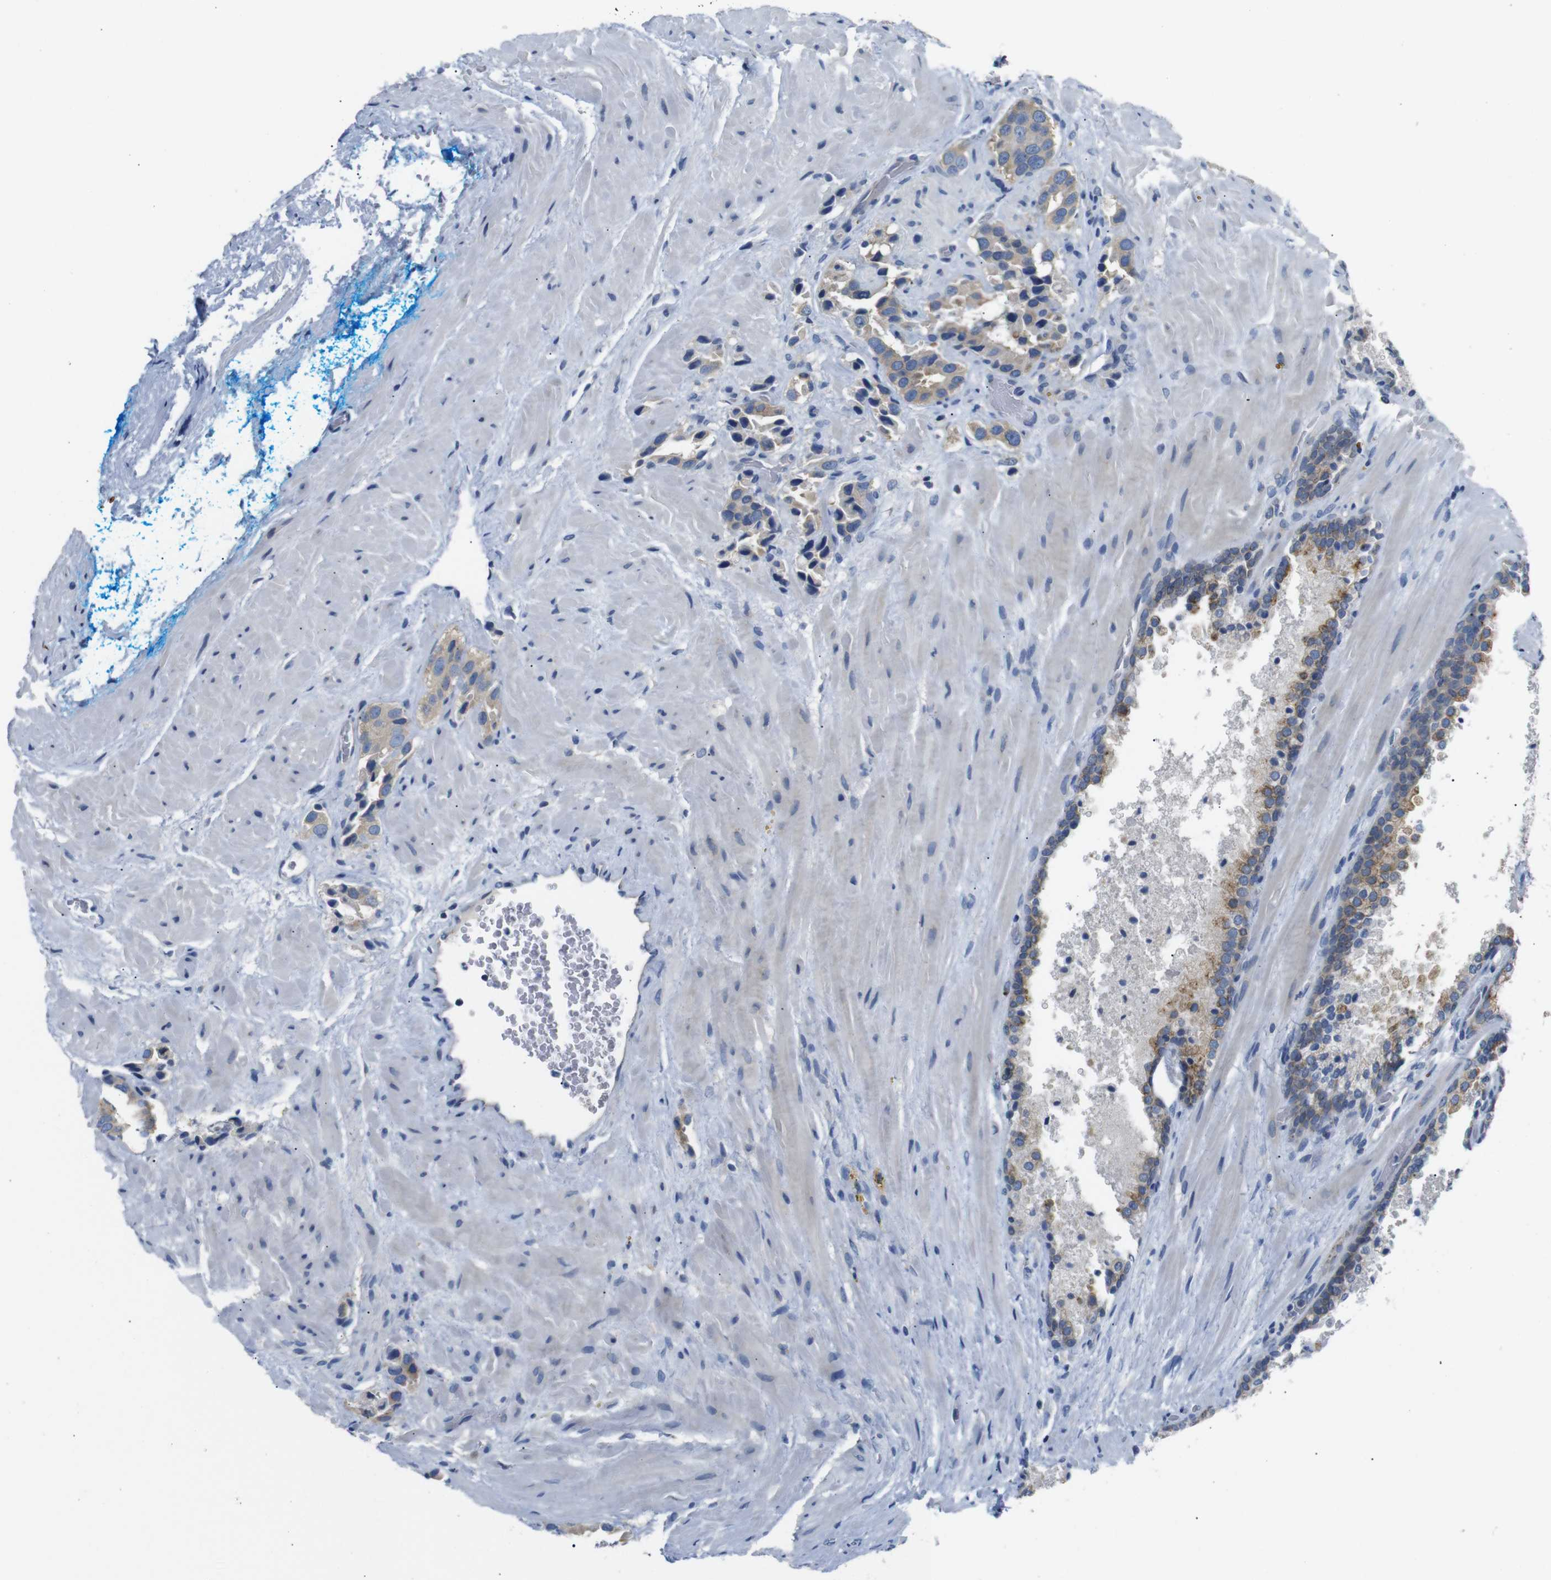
{"staining": {"intensity": "weak", "quantity": ">75%", "location": "cytoplasmic/membranous"}, "tissue": "prostate cancer", "cell_type": "Tumor cells", "image_type": "cancer", "snomed": [{"axis": "morphology", "description": "Adenocarcinoma, High grade"}, {"axis": "topography", "description": "Prostate"}], "caption": "Prostate high-grade adenocarcinoma stained with DAB IHC exhibits low levels of weak cytoplasmic/membranous staining in about >75% of tumor cells. (DAB (3,3'-diaminobenzidine) = brown stain, brightfield microscopy at high magnification).", "gene": "DCP1A", "patient": {"sex": "male", "age": 64}}